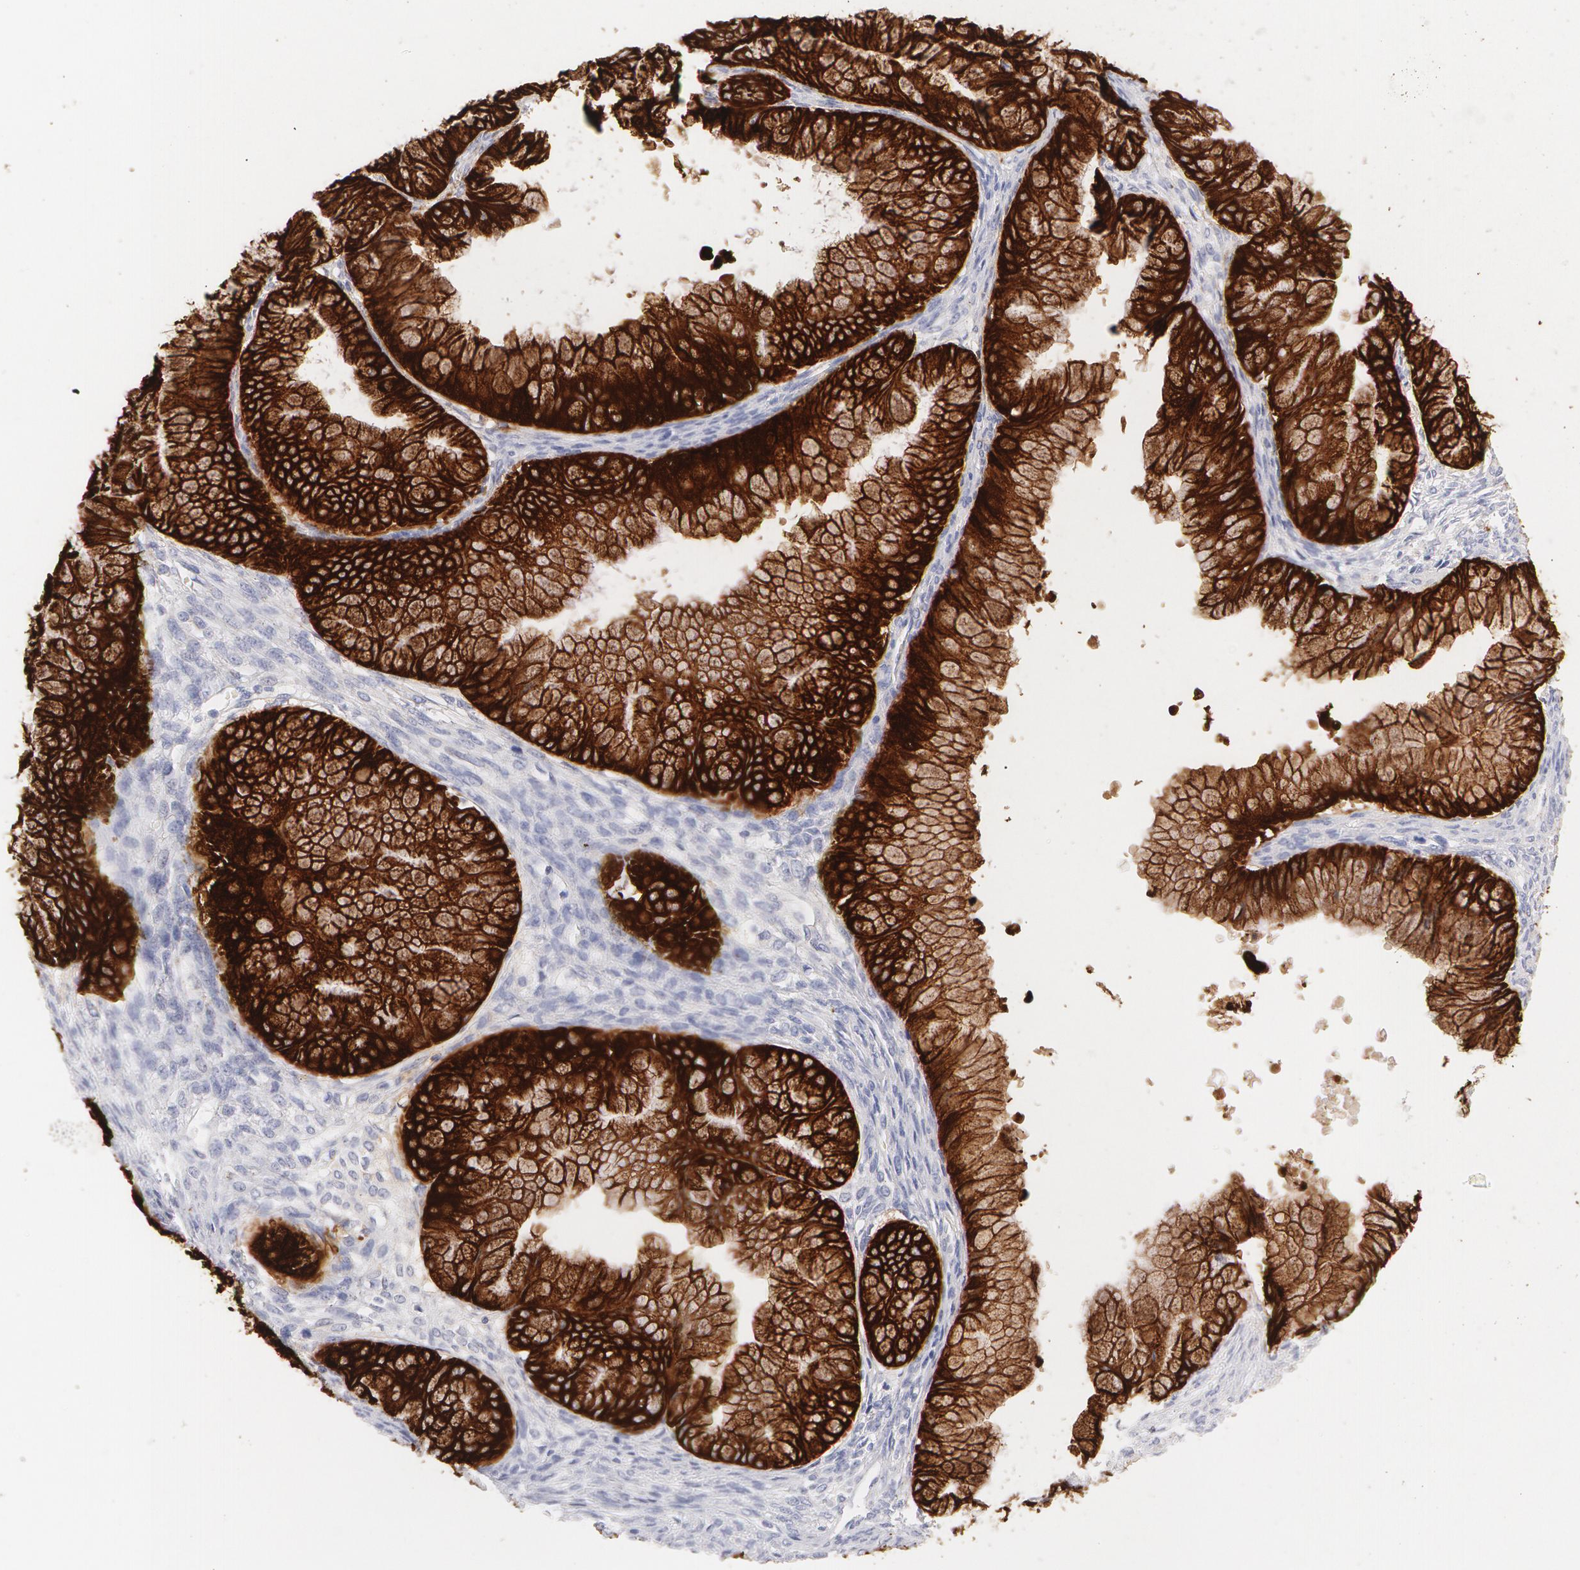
{"staining": {"intensity": "strong", "quantity": ">75%", "location": "cytoplasmic/membranous"}, "tissue": "ovarian cancer", "cell_type": "Tumor cells", "image_type": "cancer", "snomed": [{"axis": "morphology", "description": "Cystadenocarcinoma, mucinous, NOS"}, {"axis": "topography", "description": "Ovary"}], "caption": "Immunohistochemical staining of ovarian cancer displays strong cytoplasmic/membranous protein expression in about >75% of tumor cells.", "gene": "KRT8", "patient": {"sex": "female", "age": 63}}